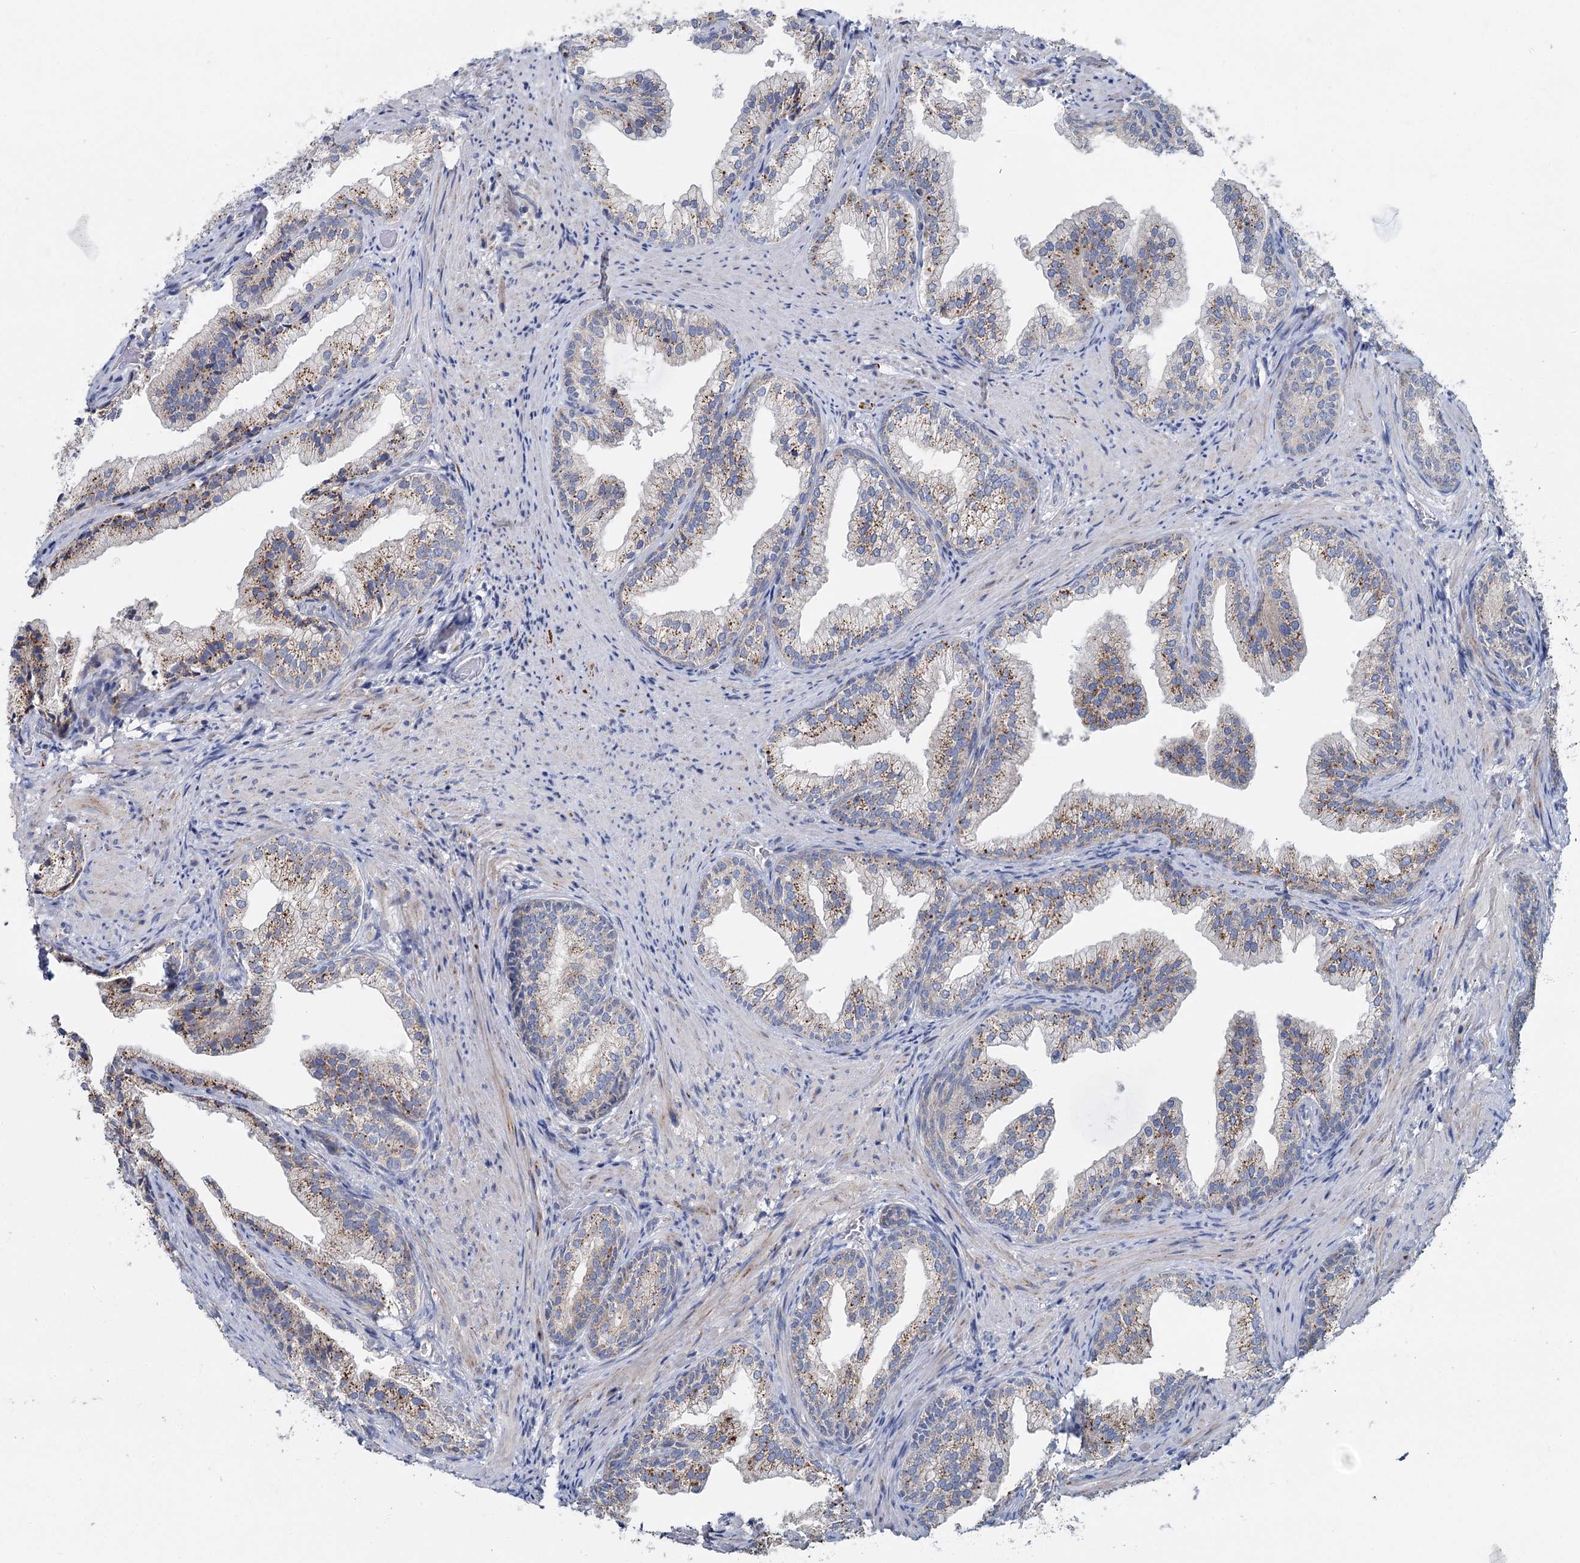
{"staining": {"intensity": "moderate", "quantity": ">75%", "location": "cytoplasmic/membranous"}, "tissue": "prostate", "cell_type": "Glandular cells", "image_type": "normal", "snomed": [{"axis": "morphology", "description": "Normal tissue, NOS"}, {"axis": "topography", "description": "Prostate"}], "caption": "Approximately >75% of glandular cells in unremarkable prostate show moderate cytoplasmic/membranous protein positivity as visualized by brown immunohistochemical staining.", "gene": "ANKRD16", "patient": {"sex": "male", "age": 76}}